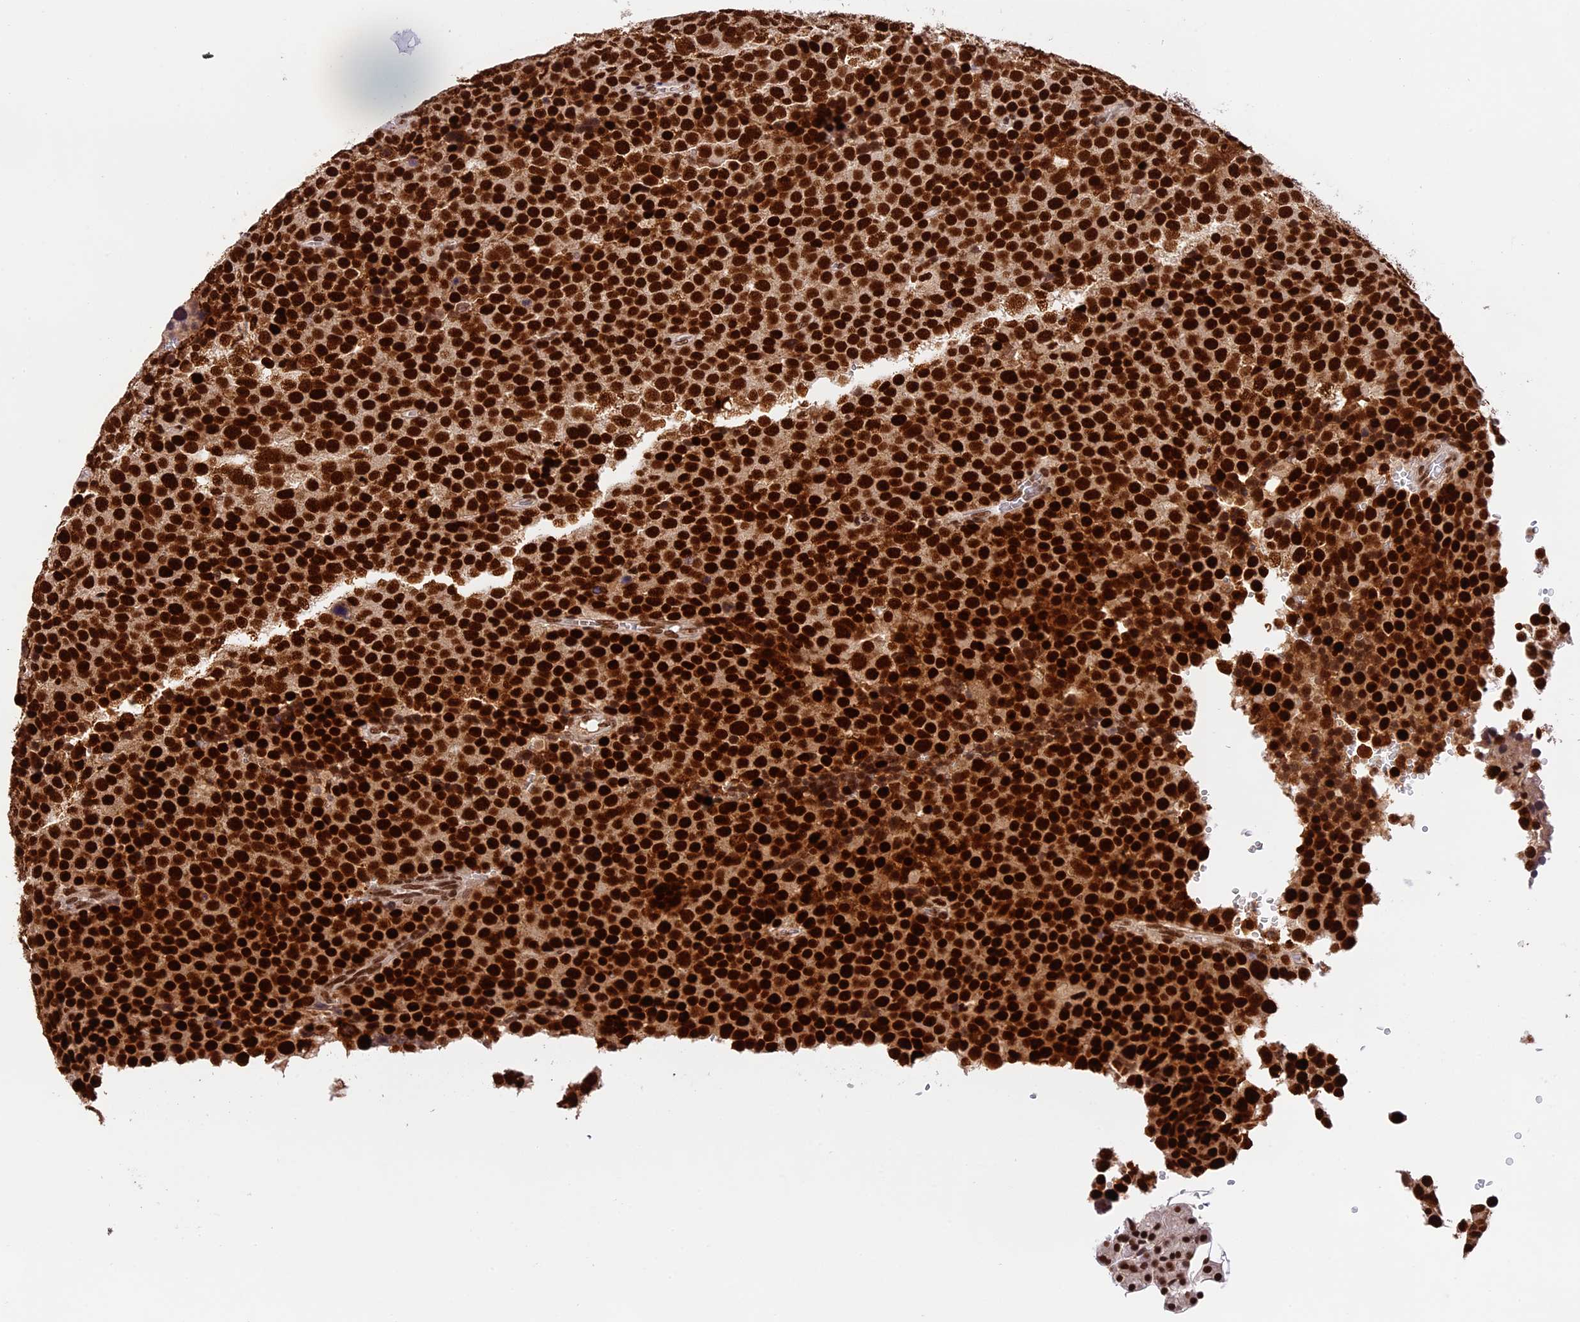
{"staining": {"intensity": "strong", "quantity": ">75%", "location": "nuclear"}, "tissue": "testis cancer", "cell_type": "Tumor cells", "image_type": "cancer", "snomed": [{"axis": "morphology", "description": "Seminoma, NOS"}, {"axis": "topography", "description": "Testis"}], "caption": "The photomicrograph reveals a brown stain indicating the presence of a protein in the nuclear of tumor cells in testis cancer (seminoma).", "gene": "RAMAC", "patient": {"sex": "male", "age": 71}}